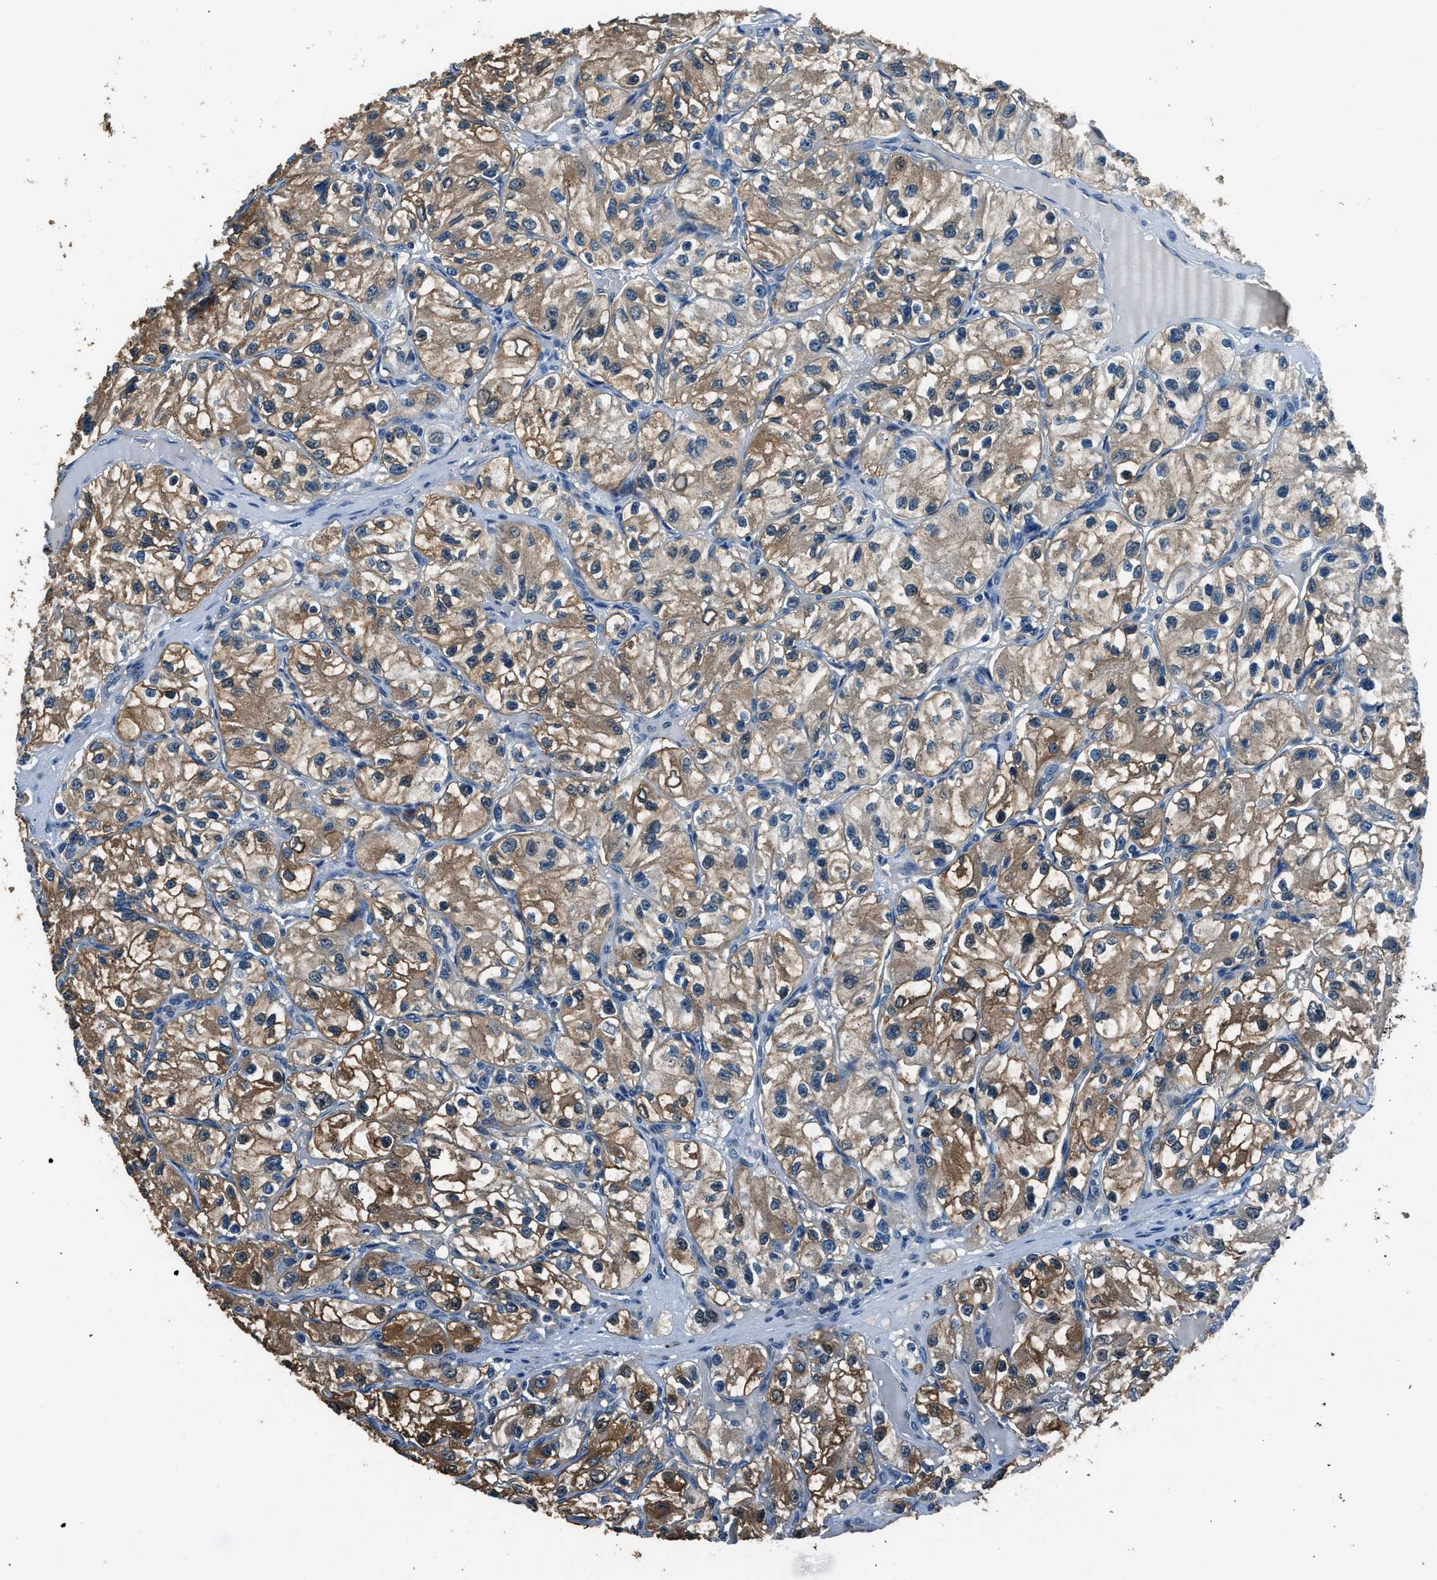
{"staining": {"intensity": "moderate", "quantity": ">75%", "location": "cytoplasmic/membranous"}, "tissue": "renal cancer", "cell_type": "Tumor cells", "image_type": "cancer", "snomed": [{"axis": "morphology", "description": "Adenocarcinoma, NOS"}, {"axis": "topography", "description": "Kidney"}], "caption": "Approximately >75% of tumor cells in adenocarcinoma (renal) demonstrate moderate cytoplasmic/membranous protein positivity as visualized by brown immunohistochemical staining.", "gene": "ARFGAP2", "patient": {"sex": "female", "age": 57}}